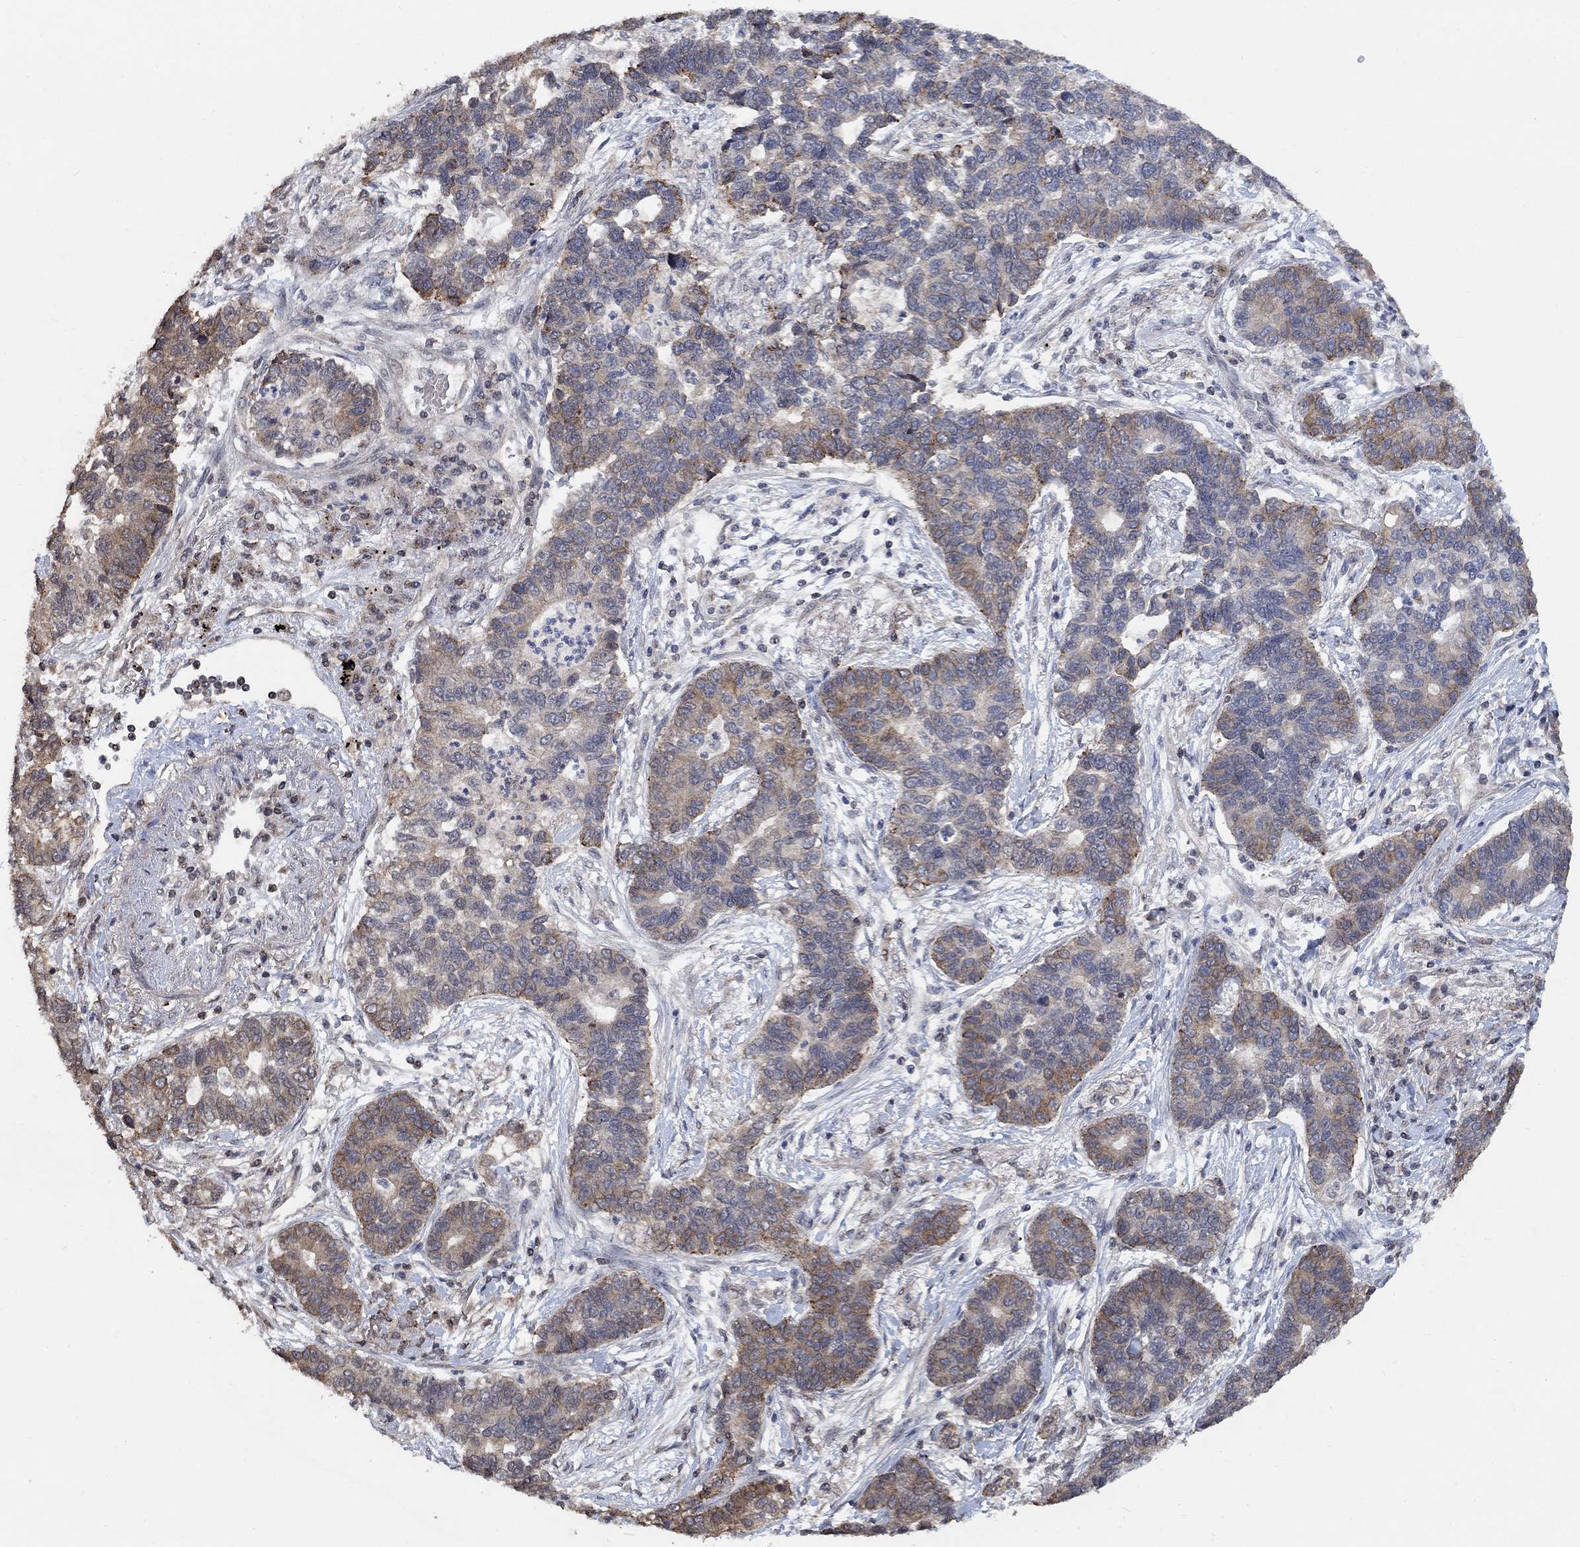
{"staining": {"intensity": "strong", "quantity": "<25%", "location": "cytoplasmic/membranous"}, "tissue": "lung cancer", "cell_type": "Tumor cells", "image_type": "cancer", "snomed": [{"axis": "morphology", "description": "Adenocarcinoma, NOS"}, {"axis": "topography", "description": "Lung"}], "caption": "Strong cytoplasmic/membranous staining for a protein is appreciated in about <25% of tumor cells of lung cancer using immunohistochemistry (IHC).", "gene": "UNC5B", "patient": {"sex": "female", "age": 57}}